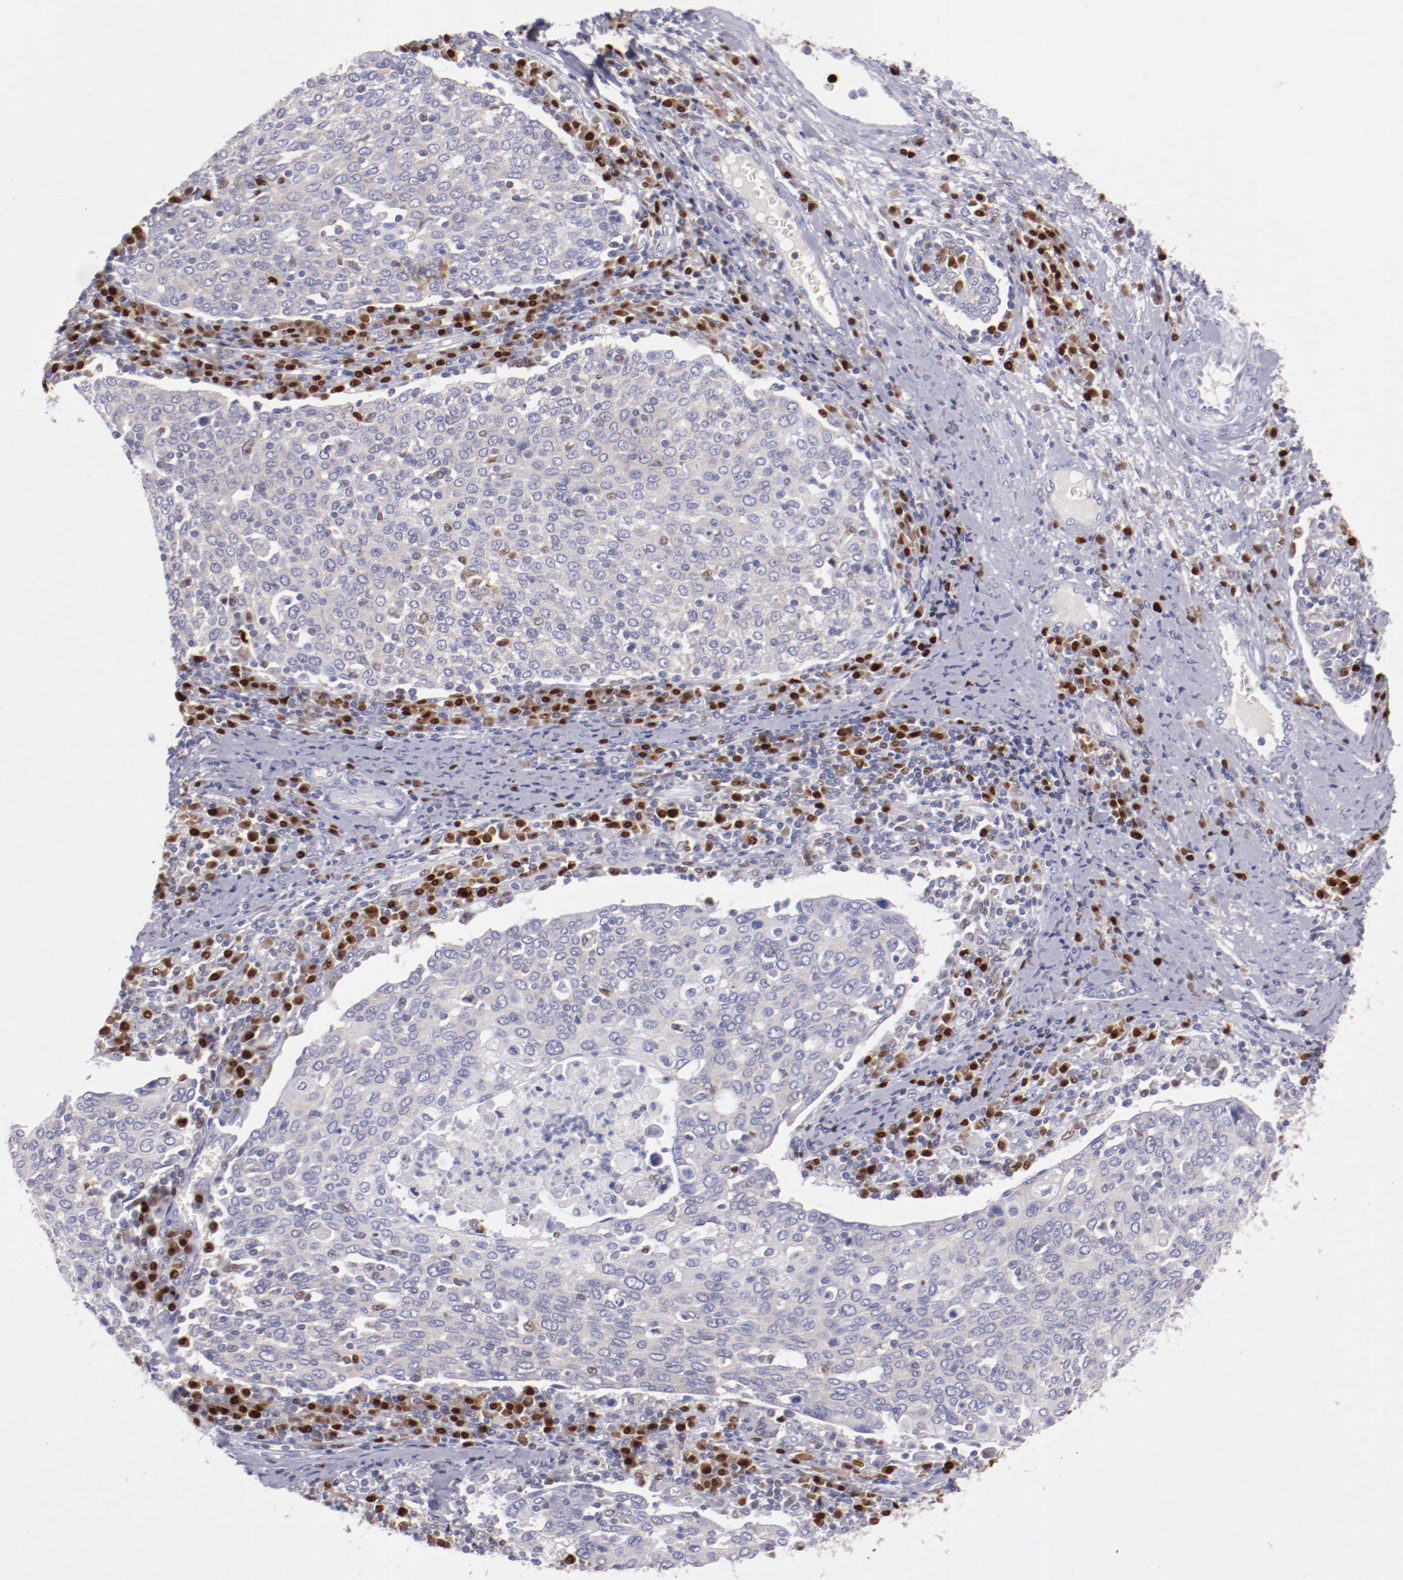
{"staining": {"intensity": "negative", "quantity": "none", "location": "none"}, "tissue": "cervical cancer", "cell_type": "Tumor cells", "image_type": "cancer", "snomed": [{"axis": "morphology", "description": "Squamous cell carcinoma, NOS"}, {"axis": "topography", "description": "Cervix"}], "caption": "There is no significant staining in tumor cells of cervical cancer. (Immunohistochemistry, brightfield microscopy, high magnification).", "gene": "IRF8", "patient": {"sex": "female", "age": 40}}